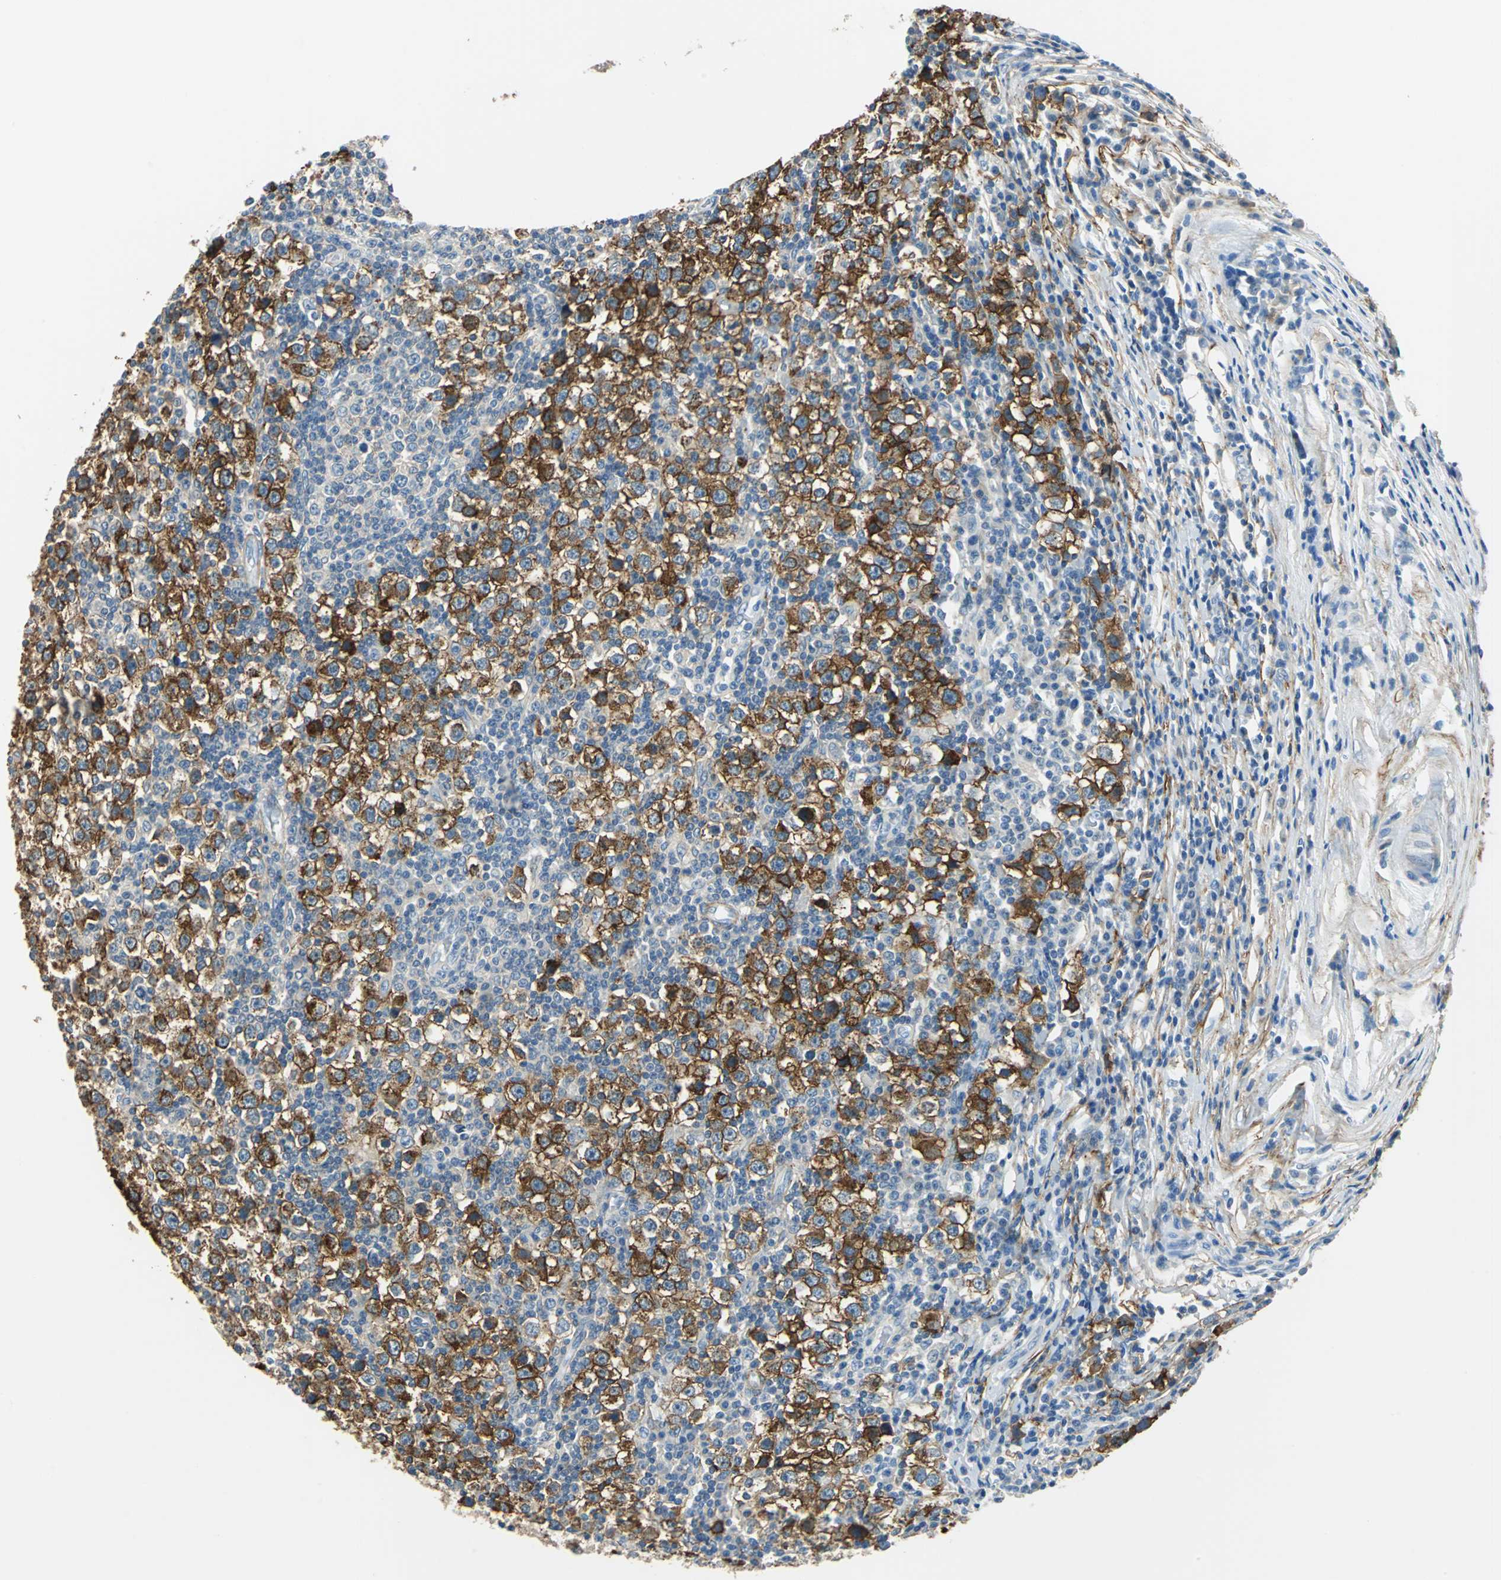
{"staining": {"intensity": "strong", "quantity": ">75%", "location": "cytoplasmic/membranous"}, "tissue": "testis cancer", "cell_type": "Tumor cells", "image_type": "cancer", "snomed": [{"axis": "morphology", "description": "Seminoma, NOS"}, {"axis": "topography", "description": "Testis"}], "caption": "Immunohistochemical staining of human seminoma (testis) reveals high levels of strong cytoplasmic/membranous protein positivity in approximately >75% of tumor cells.", "gene": "AKAP12", "patient": {"sex": "male", "age": 65}}